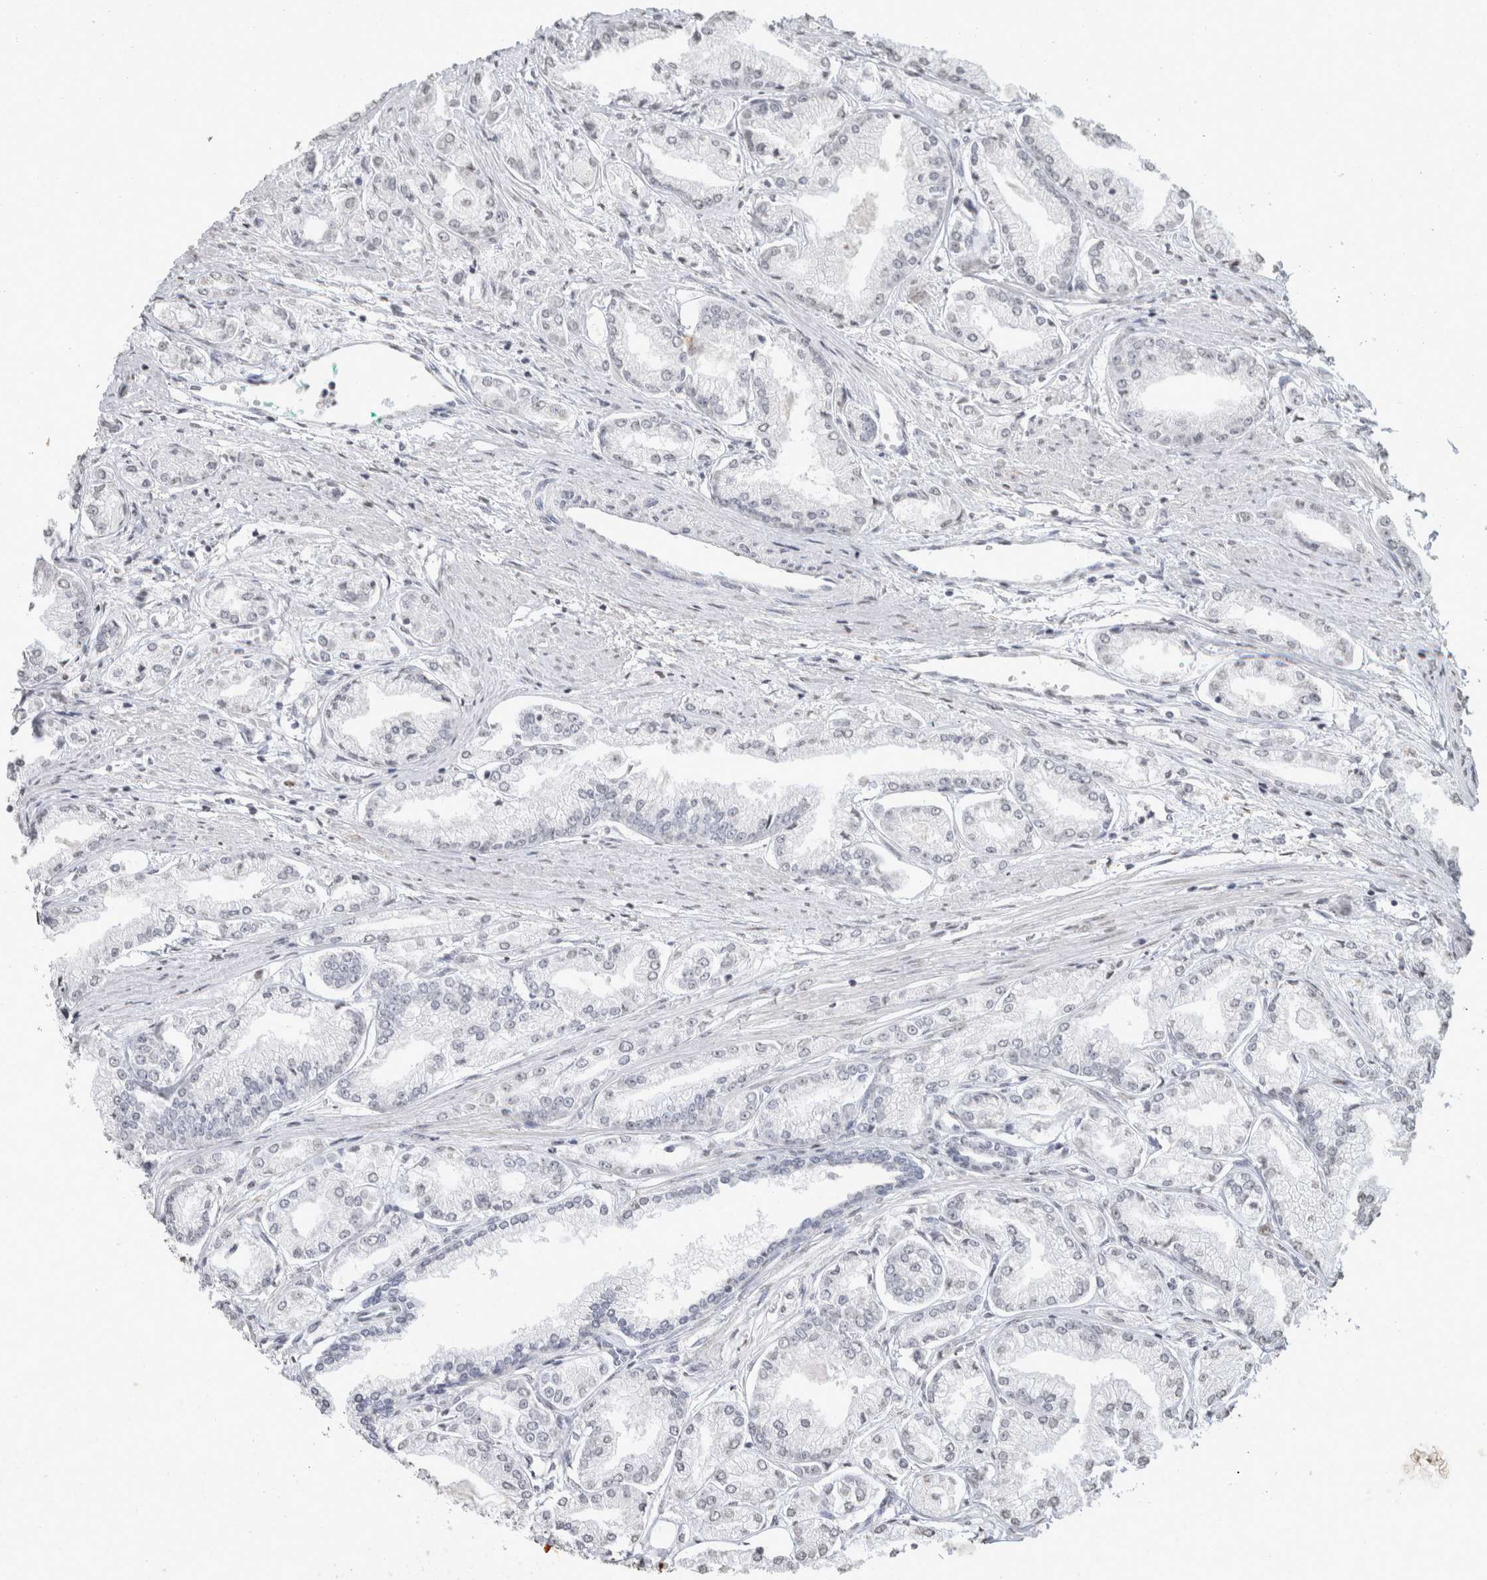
{"staining": {"intensity": "negative", "quantity": "none", "location": "none"}, "tissue": "prostate cancer", "cell_type": "Tumor cells", "image_type": "cancer", "snomed": [{"axis": "morphology", "description": "Adenocarcinoma, Low grade"}, {"axis": "topography", "description": "Prostate"}], "caption": "Histopathology image shows no protein positivity in tumor cells of low-grade adenocarcinoma (prostate) tissue.", "gene": "CNTN1", "patient": {"sex": "male", "age": 52}}